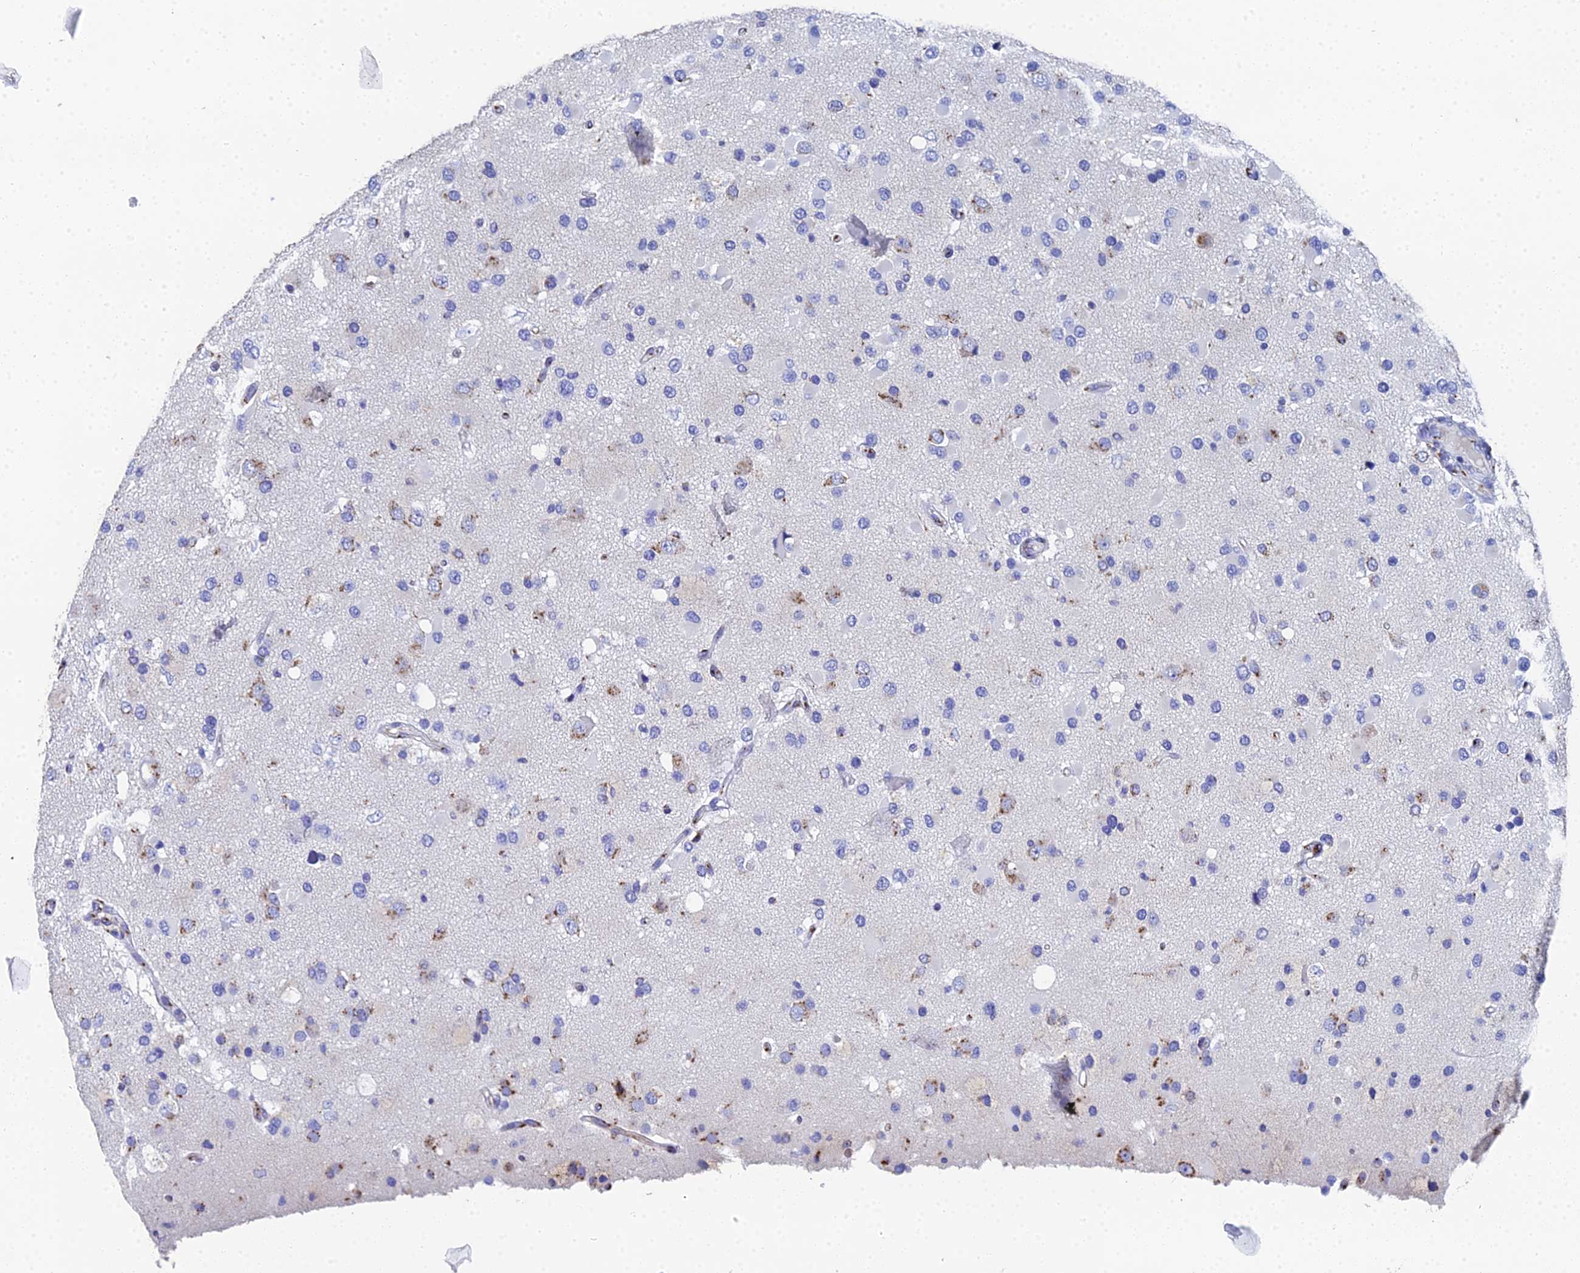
{"staining": {"intensity": "negative", "quantity": "none", "location": "none"}, "tissue": "glioma", "cell_type": "Tumor cells", "image_type": "cancer", "snomed": [{"axis": "morphology", "description": "Glioma, malignant, High grade"}, {"axis": "topography", "description": "Brain"}], "caption": "A high-resolution histopathology image shows IHC staining of malignant glioma (high-grade), which displays no significant expression in tumor cells.", "gene": "ENSG00000268674", "patient": {"sex": "male", "age": 53}}